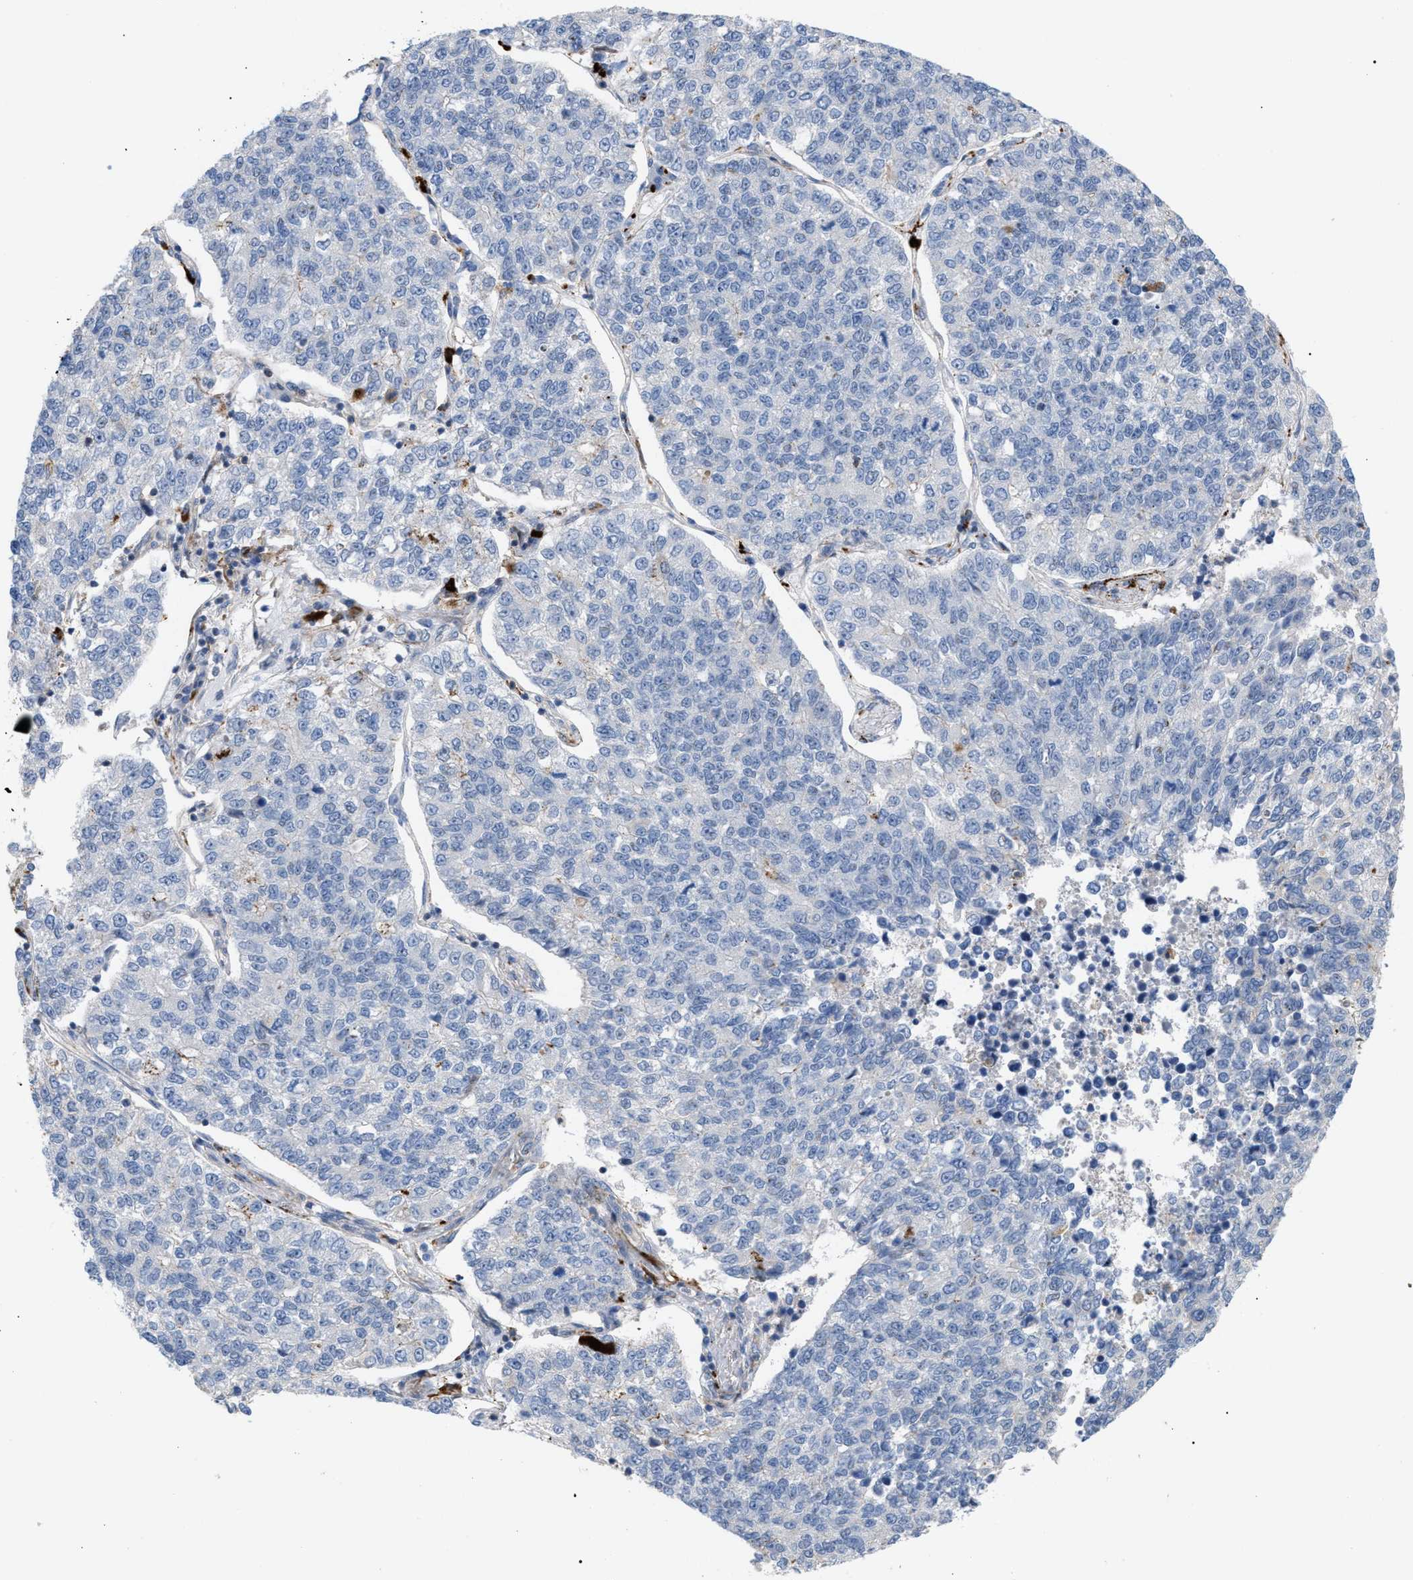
{"staining": {"intensity": "negative", "quantity": "none", "location": "none"}, "tissue": "lung cancer", "cell_type": "Tumor cells", "image_type": "cancer", "snomed": [{"axis": "morphology", "description": "Adenocarcinoma, NOS"}, {"axis": "topography", "description": "Lung"}], "caption": "Tumor cells are negative for protein expression in human lung cancer.", "gene": "MBTD1", "patient": {"sex": "male", "age": 49}}